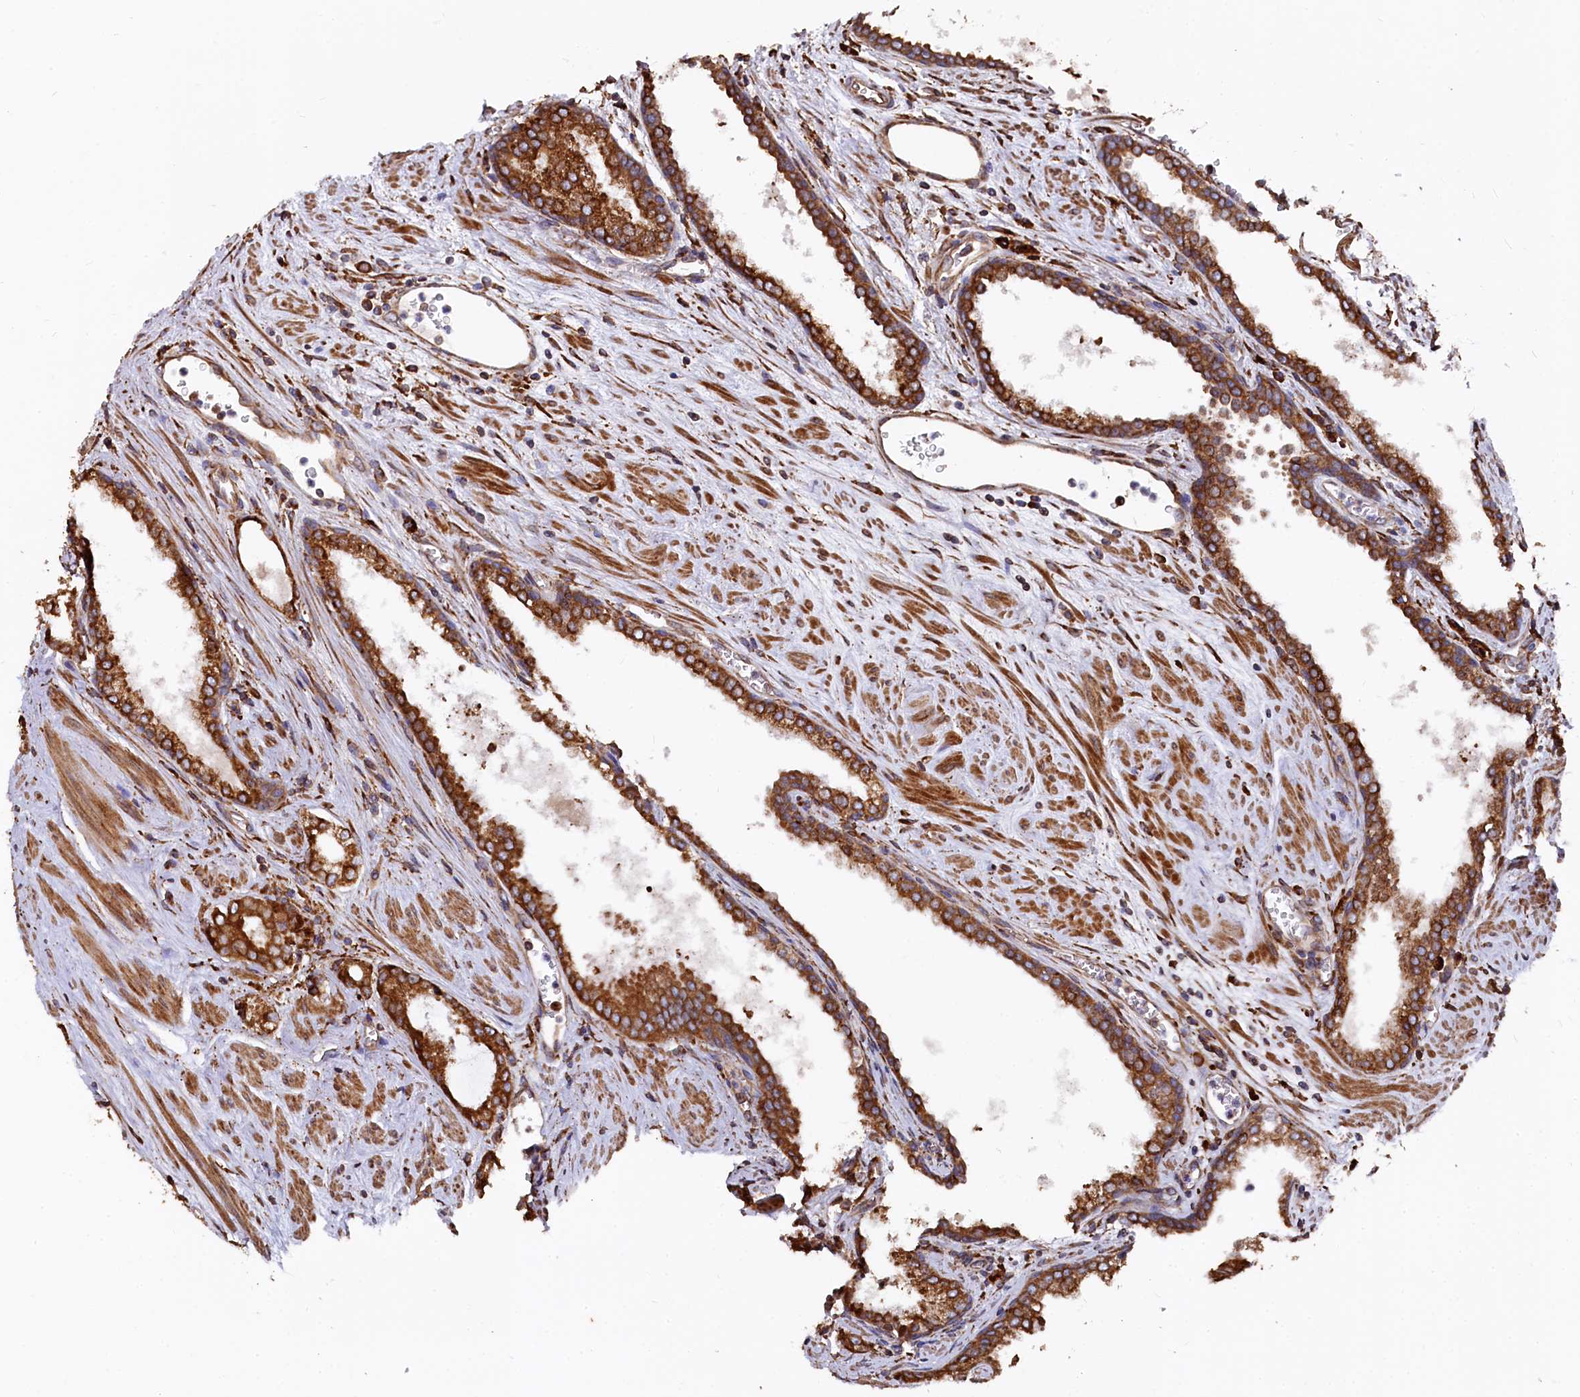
{"staining": {"intensity": "strong", "quantity": ">75%", "location": "cytoplasmic/membranous"}, "tissue": "prostate cancer", "cell_type": "Tumor cells", "image_type": "cancer", "snomed": [{"axis": "morphology", "description": "Adenocarcinoma, Low grade"}, {"axis": "topography", "description": "Prostate and seminal vesicle, NOS"}], "caption": "A brown stain shows strong cytoplasmic/membranous staining of a protein in human prostate low-grade adenocarcinoma tumor cells.", "gene": "NEURL1B", "patient": {"sex": "male", "age": 60}}